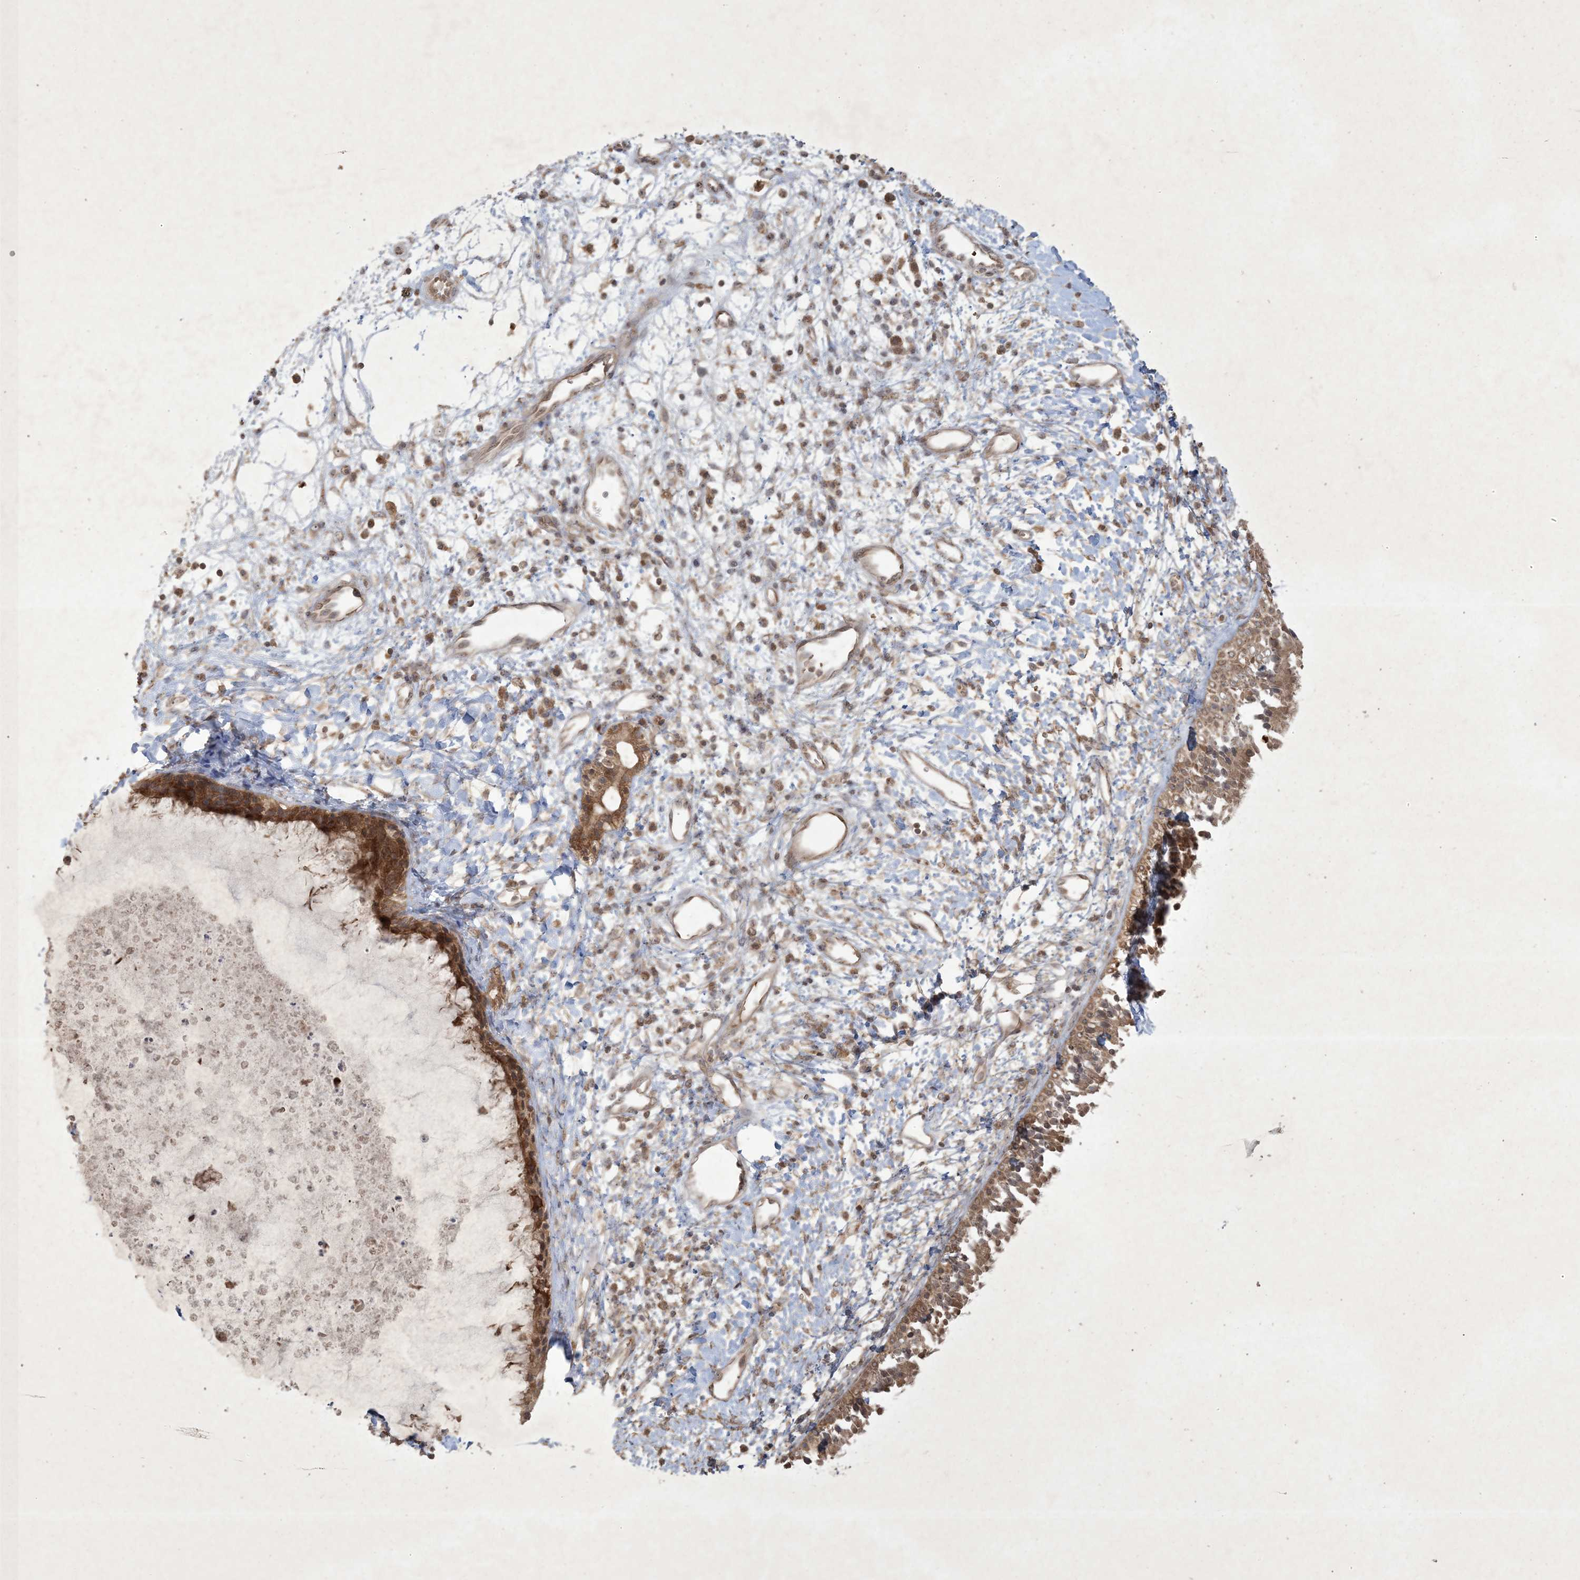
{"staining": {"intensity": "strong", "quantity": ">75%", "location": "cytoplasmic/membranous,nuclear"}, "tissue": "nasopharynx", "cell_type": "Respiratory epithelial cells", "image_type": "normal", "snomed": [{"axis": "morphology", "description": "Normal tissue, NOS"}, {"axis": "topography", "description": "Nasopharynx"}], "caption": "Nasopharynx stained with DAB (3,3'-diaminobenzidine) immunohistochemistry (IHC) demonstrates high levels of strong cytoplasmic/membranous,nuclear expression in about >75% of respiratory epithelial cells.", "gene": "NRBP2", "patient": {"sex": "male", "age": 22}}